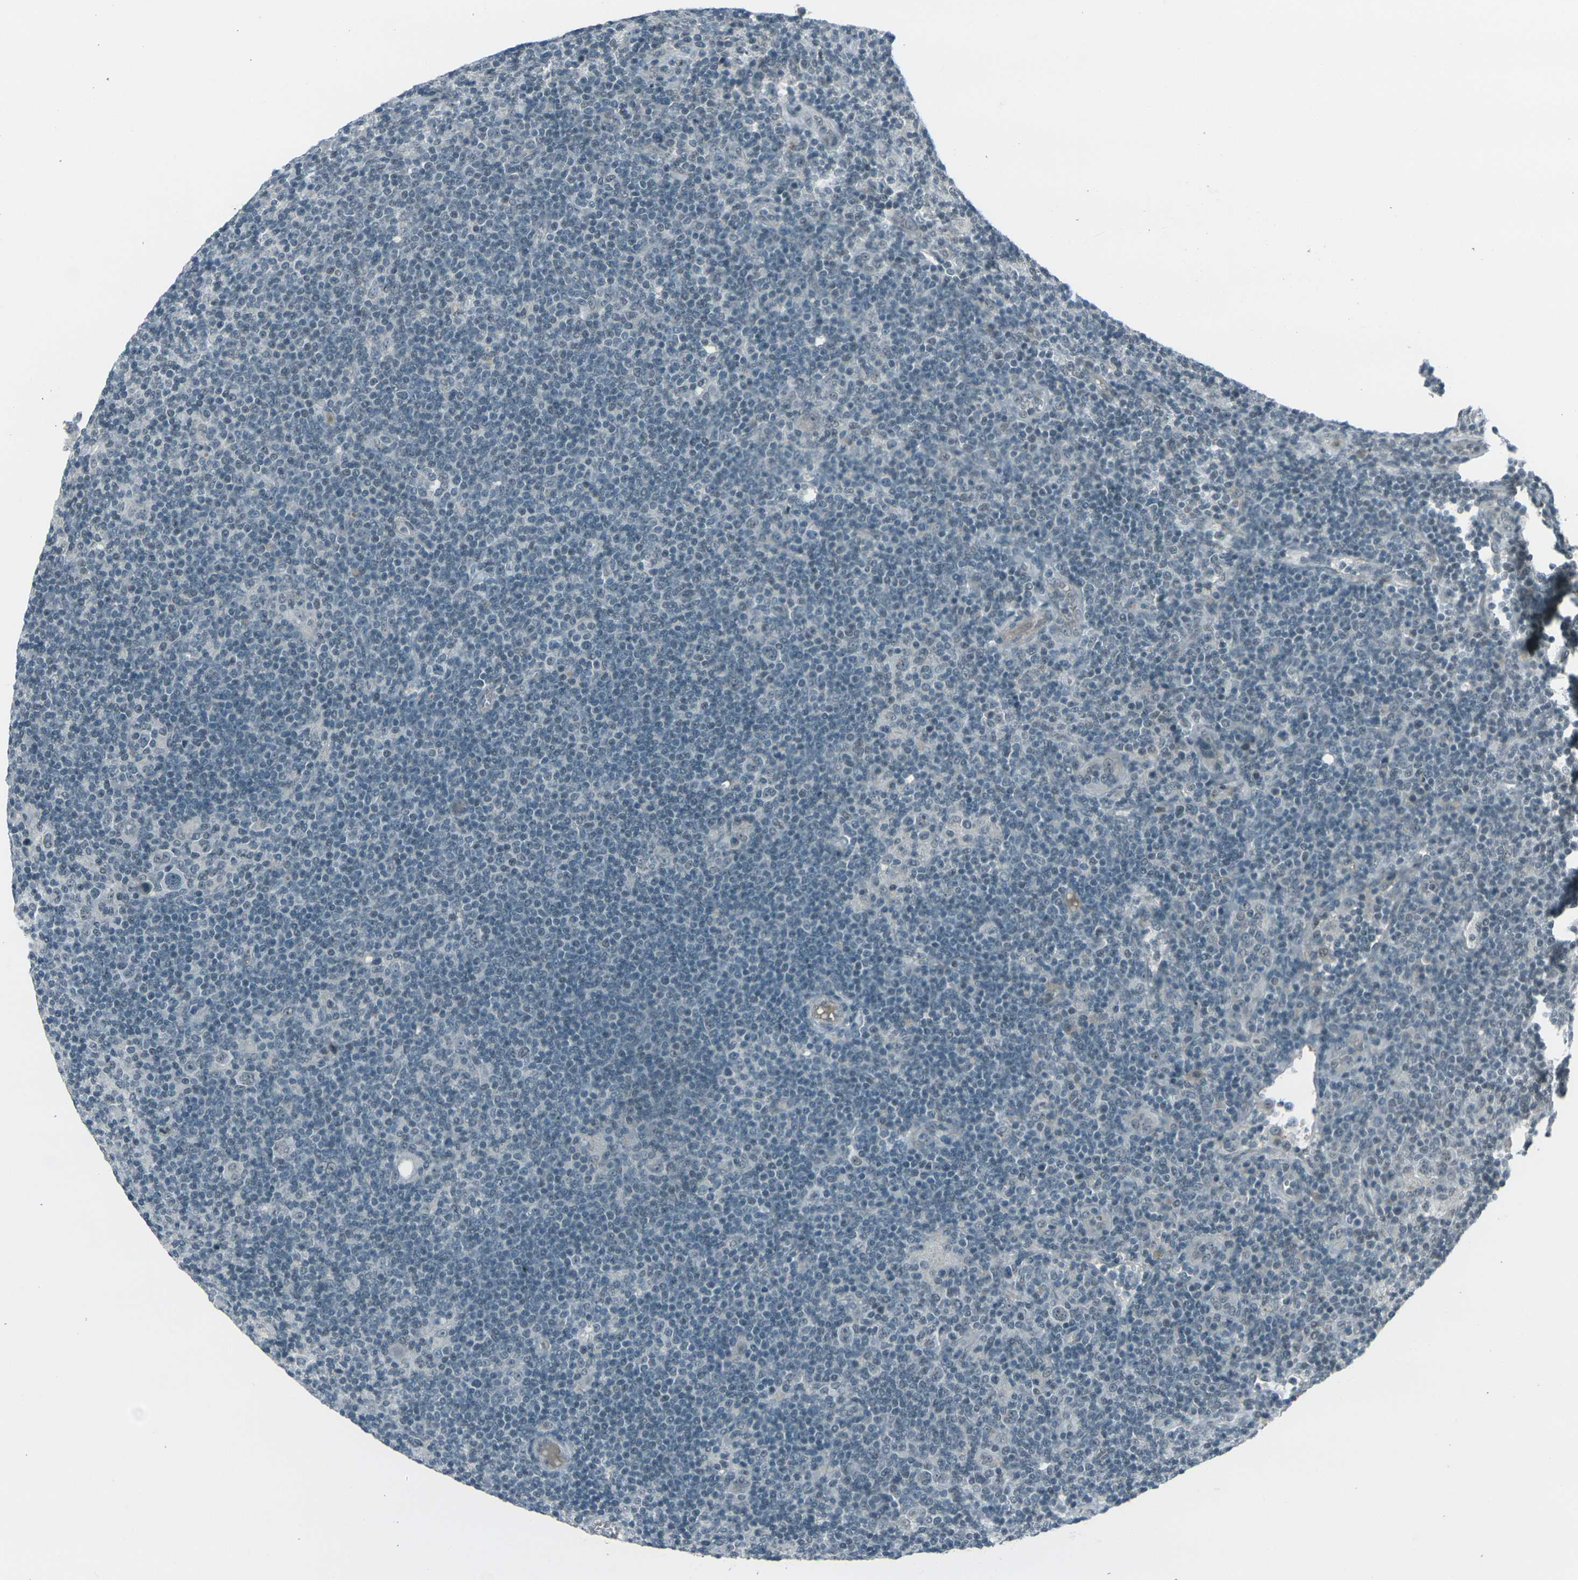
{"staining": {"intensity": "negative", "quantity": "none", "location": "none"}, "tissue": "lymphoma", "cell_type": "Tumor cells", "image_type": "cancer", "snomed": [{"axis": "morphology", "description": "Hodgkin's disease, NOS"}, {"axis": "topography", "description": "Lymph node"}], "caption": "Tumor cells are negative for brown protein staining in Hodgkin's disease.", "gene": "GPR19", "patient": {"sex": "female", "age": 57}}